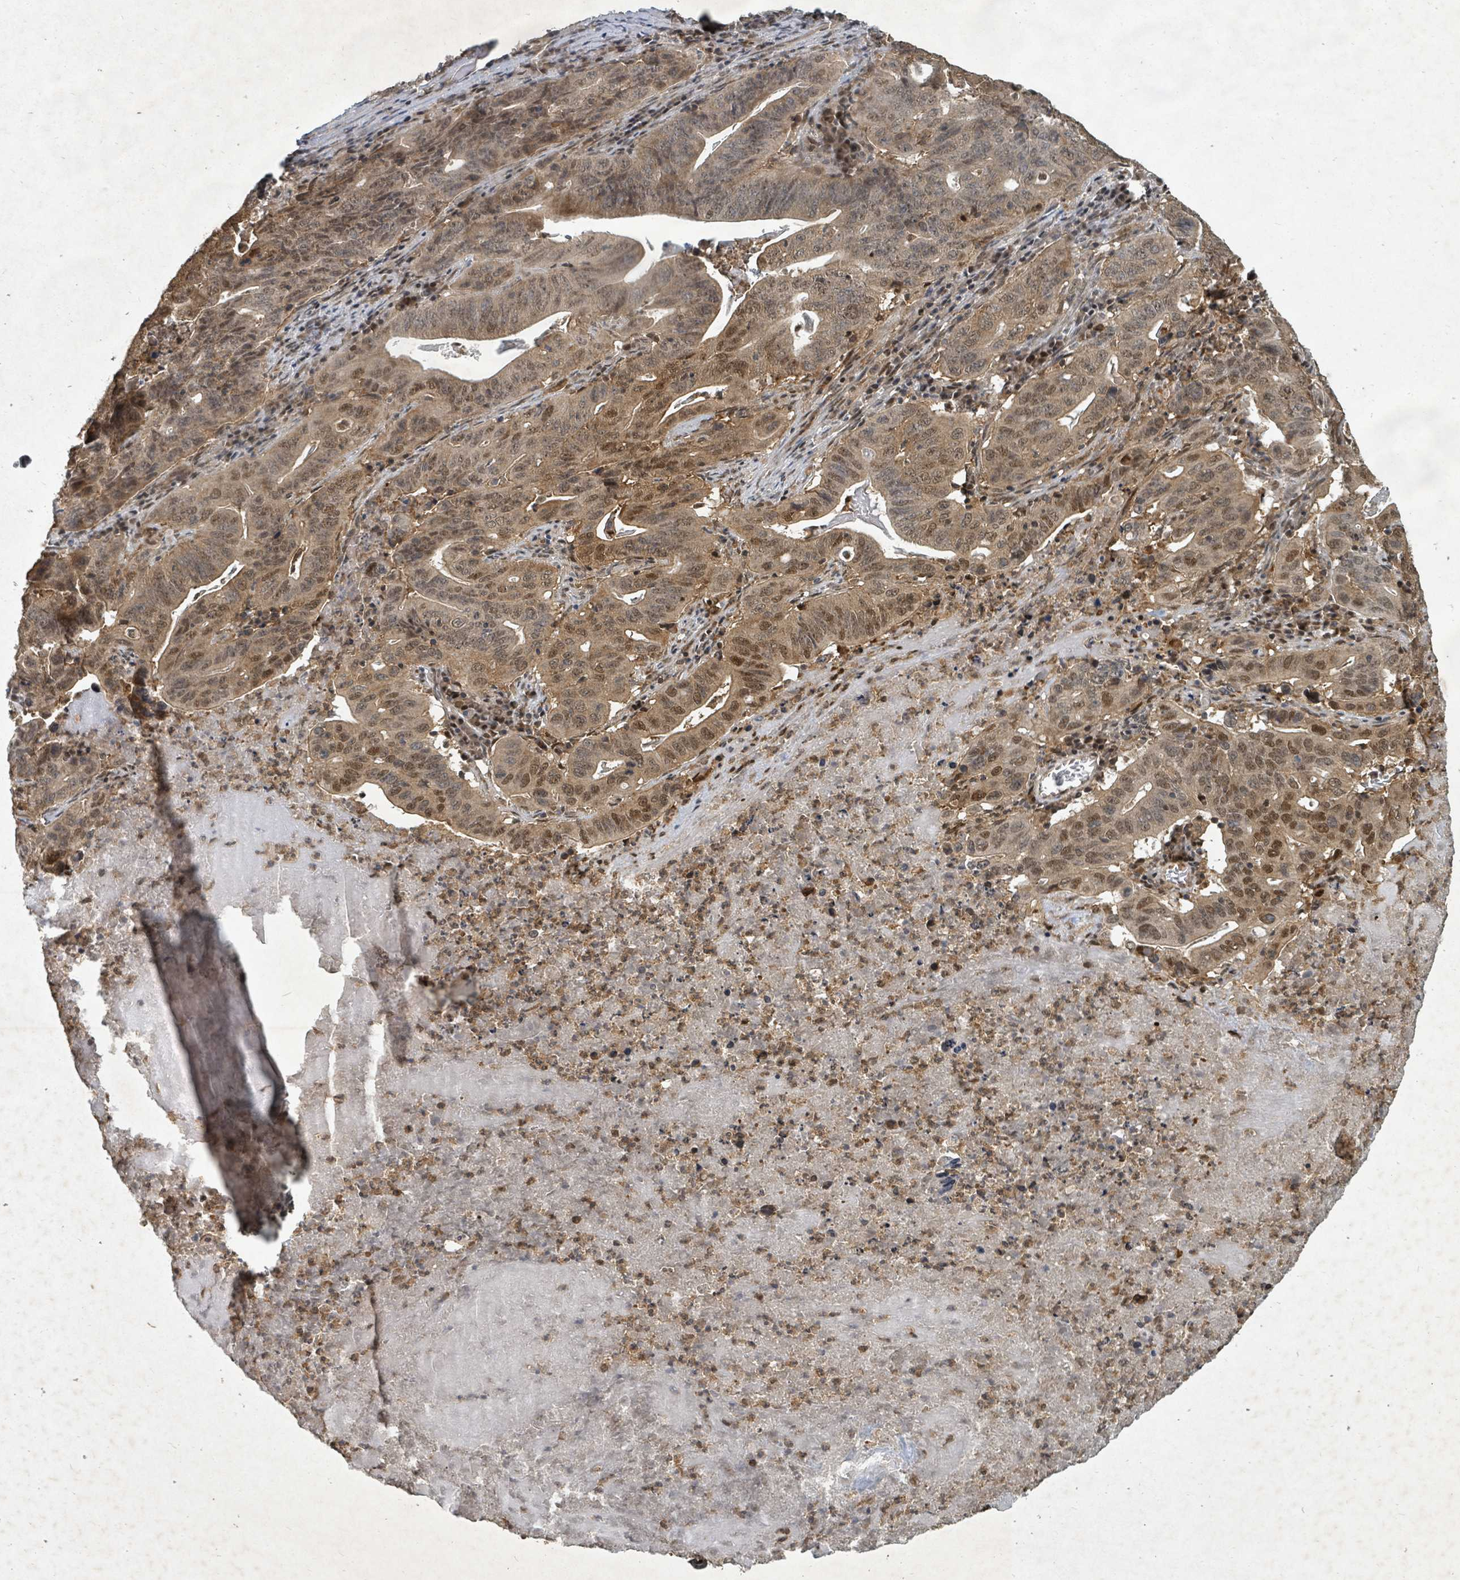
{"staining": {"intensity": "moderate", "quantity": ">75%", "location": "cytoplasmic/membranous,nuclear"}, "tissue": "lung cancer", "cell_type": "Tumor cells", "image_type": "cancer", "snomed": [{"axis": "morphology", "description": "Adenocarcinoma, NOS"}, {"axis": "topography", "description": "Lung"}], "caption": "An image showing moderate cytoplasmic/membranous and nuclear expression in approximately >75% of tumor cells in lung cancer, as visualized by brown immunohistochemical staining.", "gene": "KDM4E", "patient": {"sex": "female", "age": 60}}